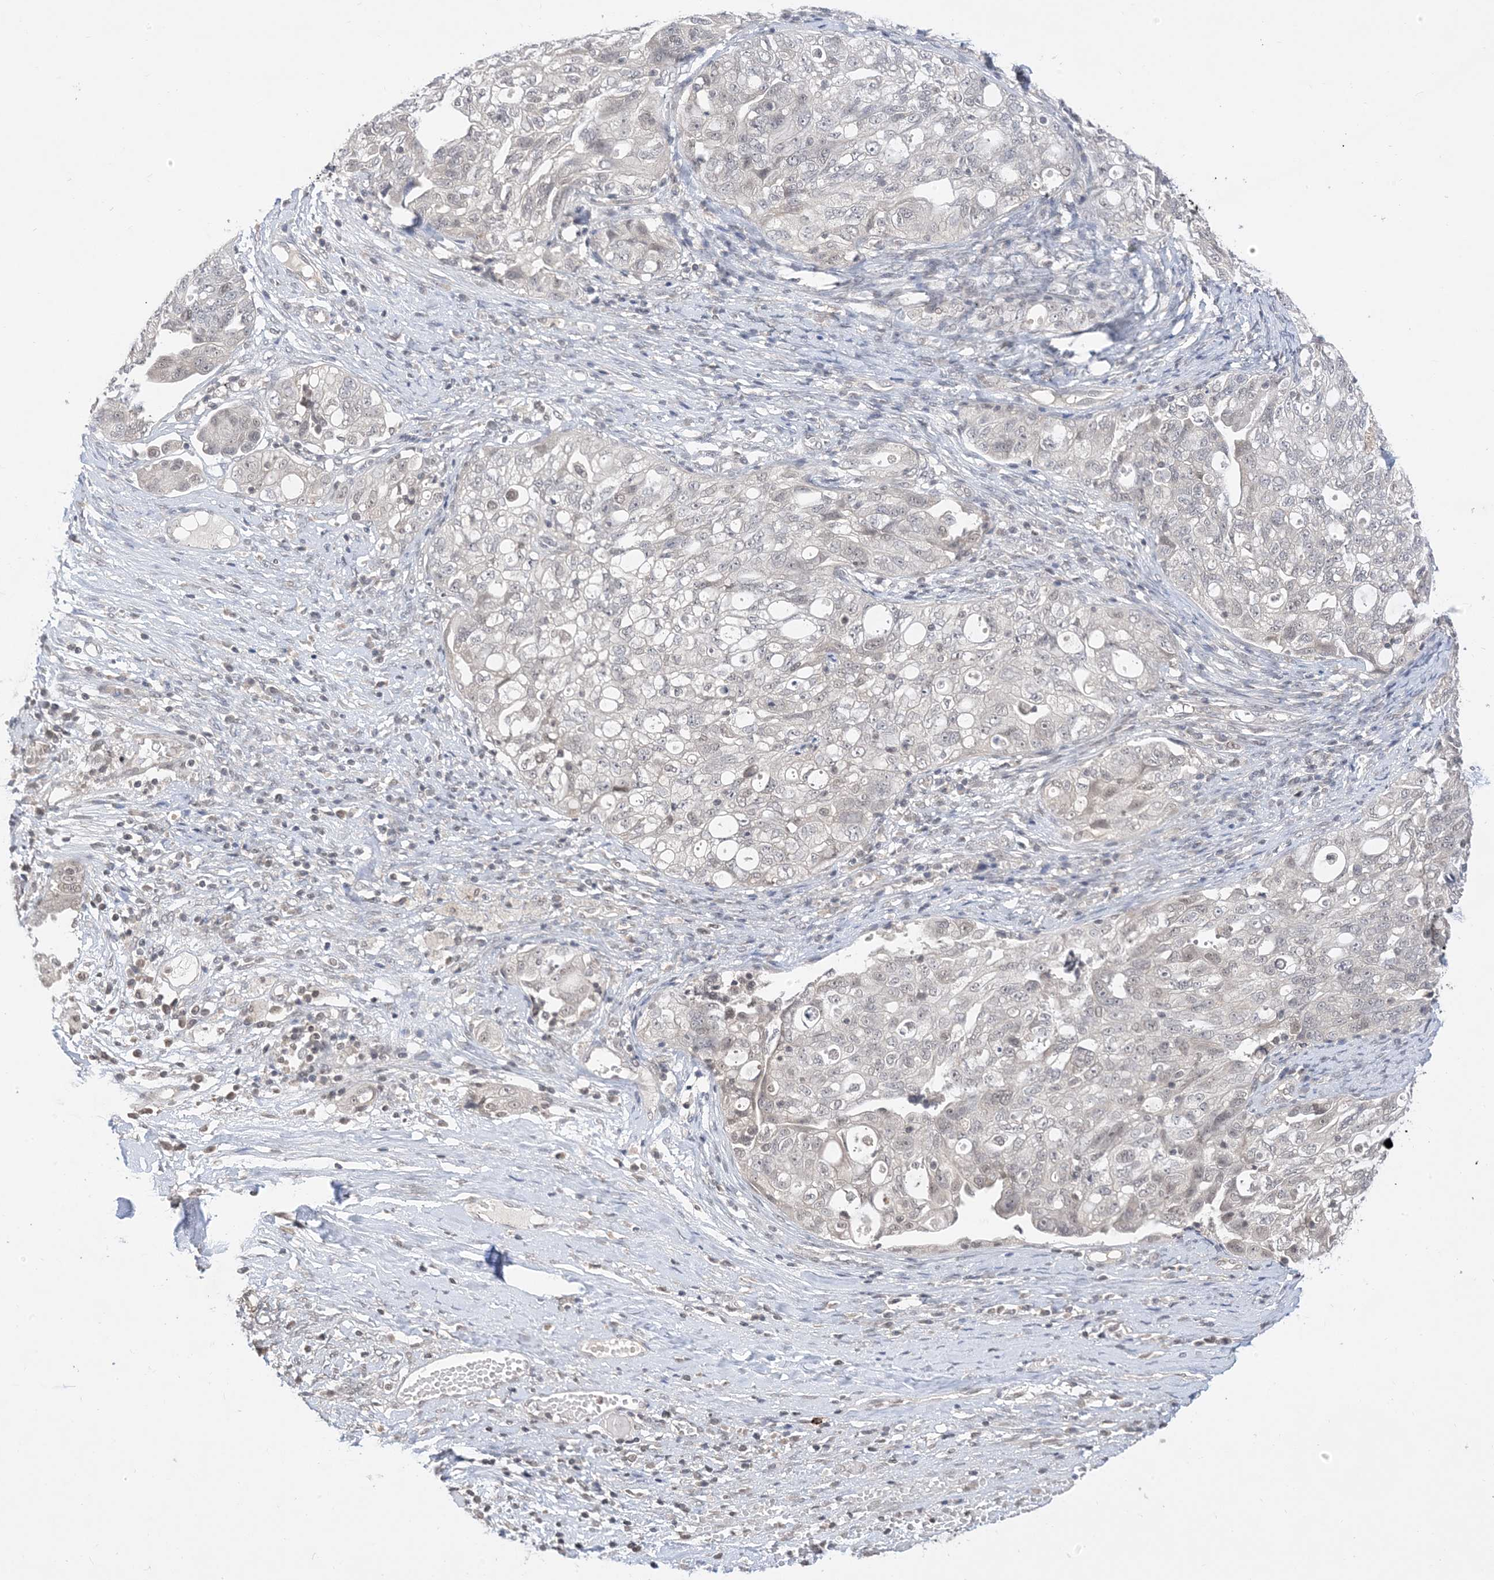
{"staining": {"intensity": "negative", "quantity": "none", "location": "none"}, "tissue": "ovarian cancer", "cell_type": "Tumor cells", "image_type": "cancer", "snomed": [{"axis": "morphology", "description": "Carcinoma, NOS"}, {"axis": "morphology", "description": "Cystadenocarcinoma, serous, NOS"}, {"axis": "topography", "description": "Ovary"}], "caption": "IHC image of neoplastic tissue: human ovarian cancer (serous cystadenocarcinoma) stained with DAB demonstrates no significant protein positivity in tumor cells.", "gene": "RANBP9", "patient": {"sex": "female", "age": 69}}